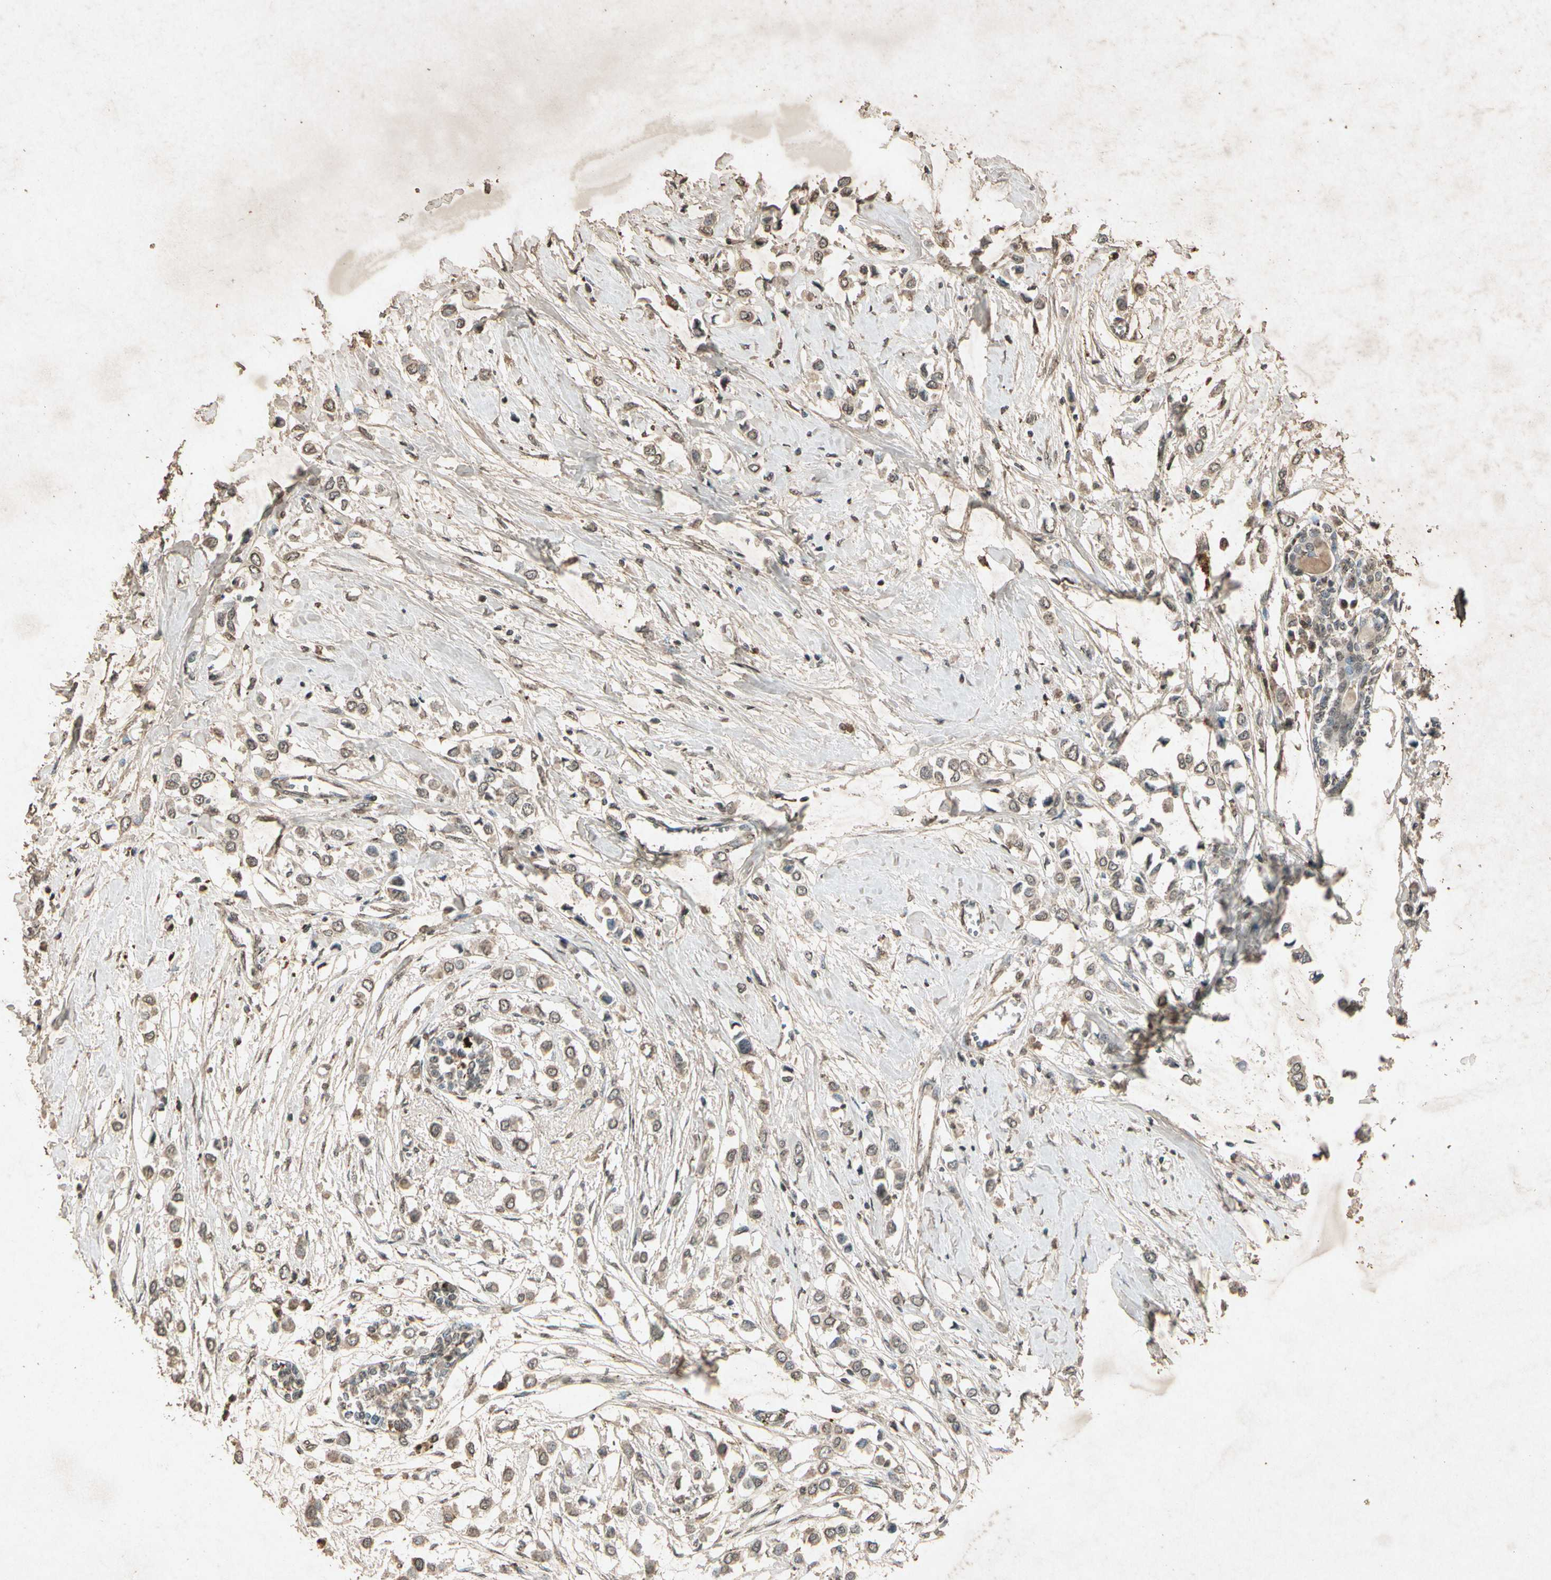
{"staining": {"intensity": "moderate", "quantity": ">75%", "location": "cytoplasmic/membranous,nuclear"}, "tissue": "breast cancer", "cell_type": "Tumor cells", "image_type": "cancer", "snomed": [{"axis": "morphology", "description": "Lobular carcinoma"}, {"axis": "topography", "description": "Breast"}], "caption": "Immunohistochemical staining of human lobular carcinoma (breast) exhibits medium levels of moderate cytoplasmic/membranous and nuclear positivity in approximately >75% of tumor cells.", "gene": "GC", "patient": {"sex": "female", "age": 51}}